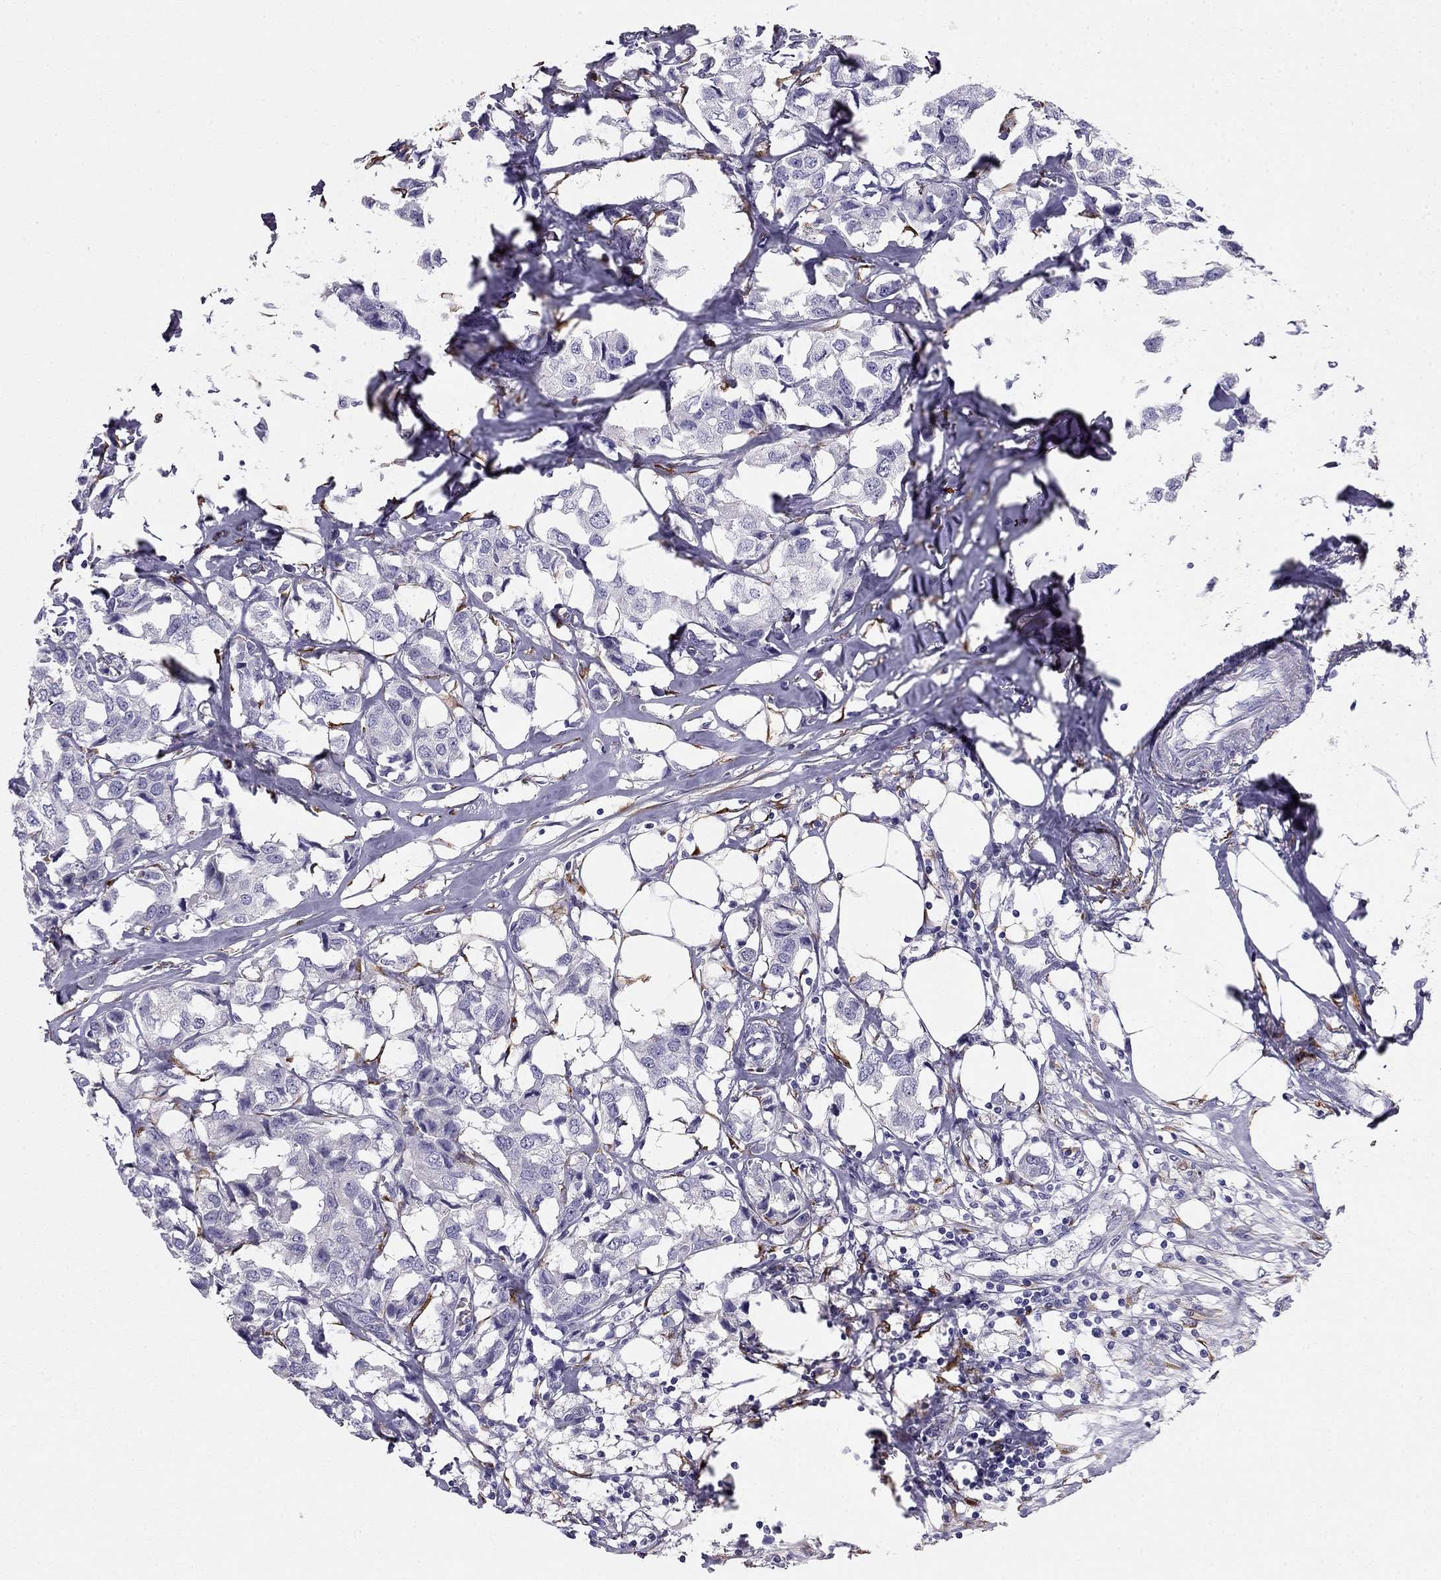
{"staining": {"intensity": "negative", "quantity": "none", "location": "none"}, "tissue": "breast cancer", "cell_type": "Tumor cells", "image_type": "cancer", "snomed": [{"axis": "morphology", "description": "Duct carcinoma"}, {"axis": "topography", "description": "Breast"}], "caption": "Immunohistochemical staining of infiltrating ductal carcinoma (breast) displays no significant expression in tumor cells.", "gene": "RHD", "patient": {"sex": "female", "age": 80}}